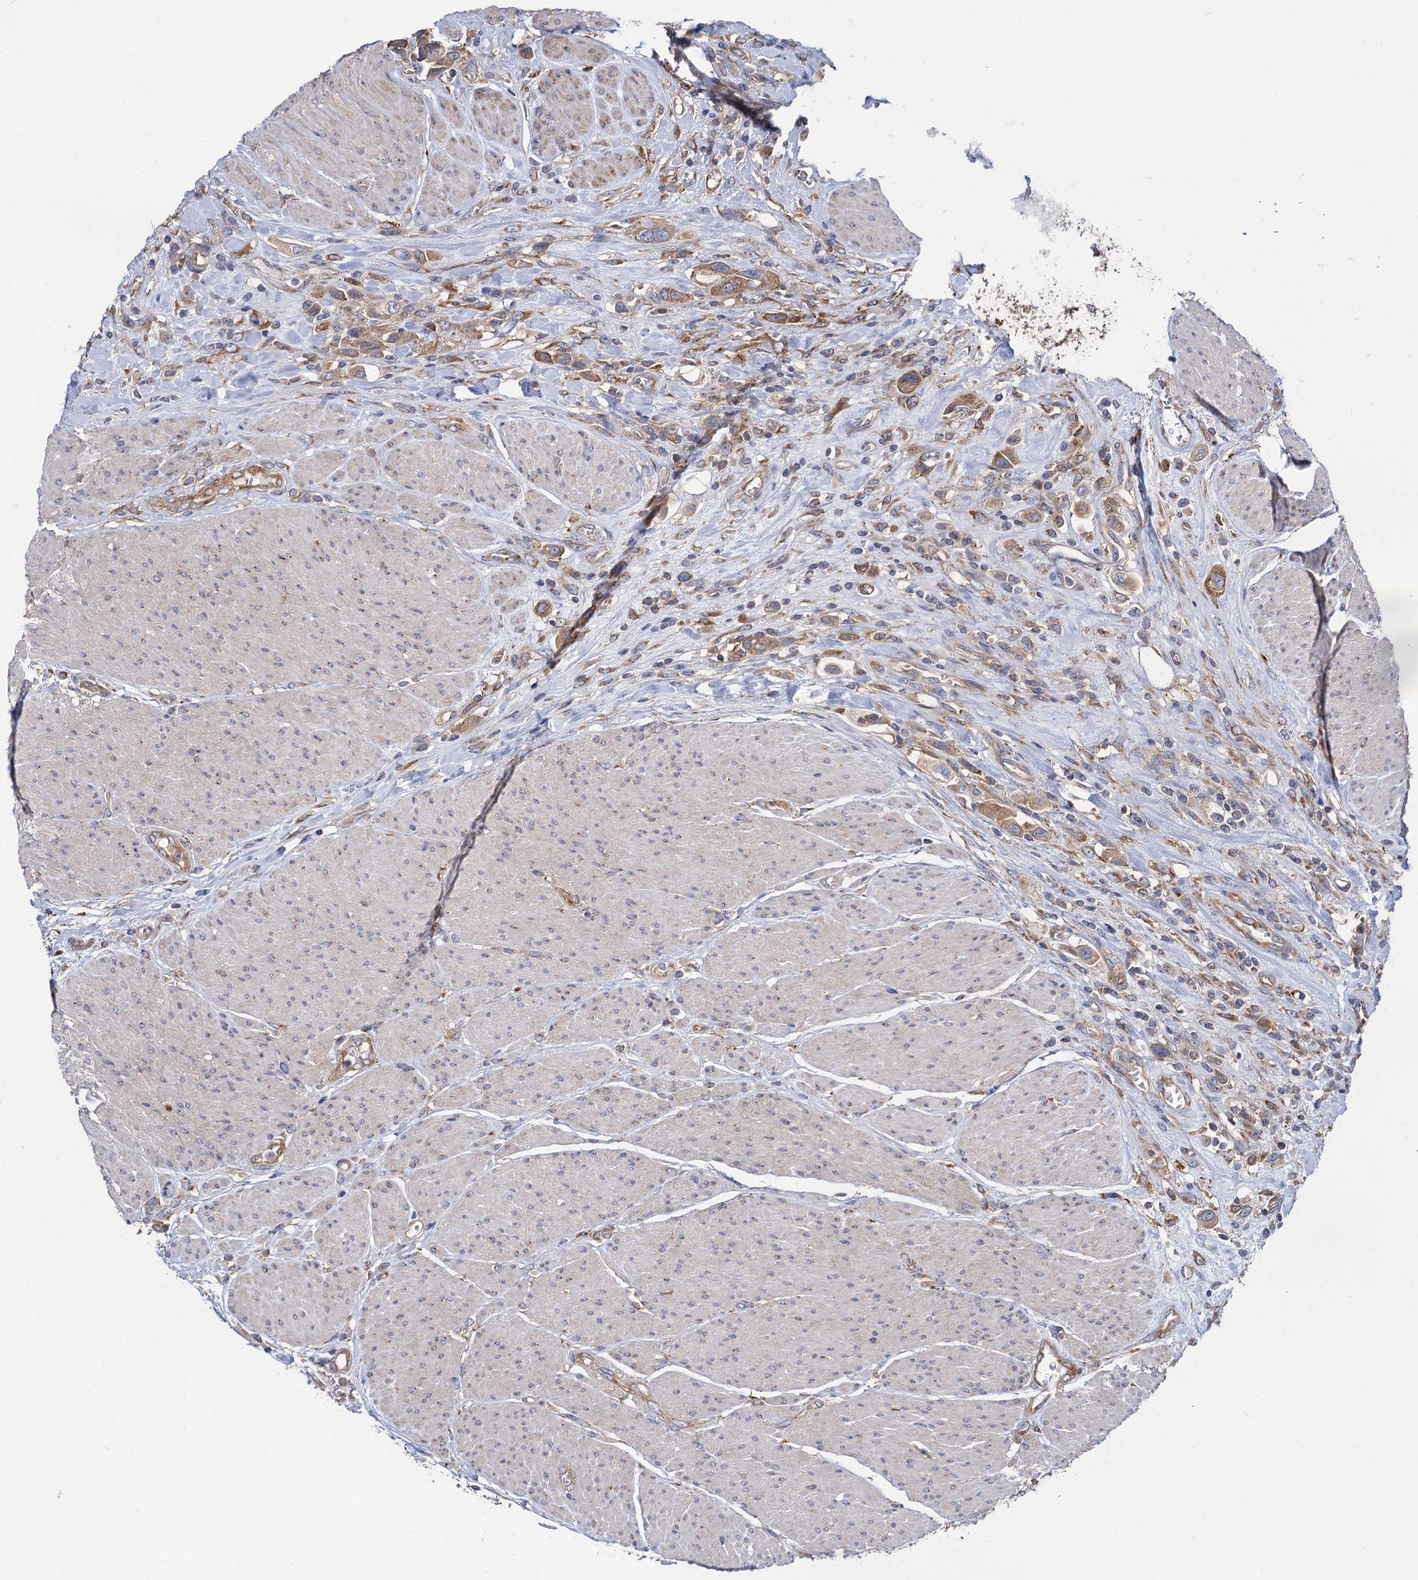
{"staining": {"intensity": "moderate", "quantity": ">75%", "location": "cytoplasmic/membranous"}, "tissue": "urothelial cancer", "cell_type": "Tumor cells", "image_type": "cancer", "snomed": [{"axis": "morphology", "description": "Urothelial carcinoma, High grade"}, {"axis": "topography", "description": "Urinary bladder"}], "caption": "Immunohistochemistry (IHC) histopathology image of urothelial cancer stained for a protein (brown), which exhibits medium levels of moderate cytoplasmic/membranous staining in about >75% of tumor cells.", "gene": "DYDC1", "patient": {"sex": "male", "age": 50}}